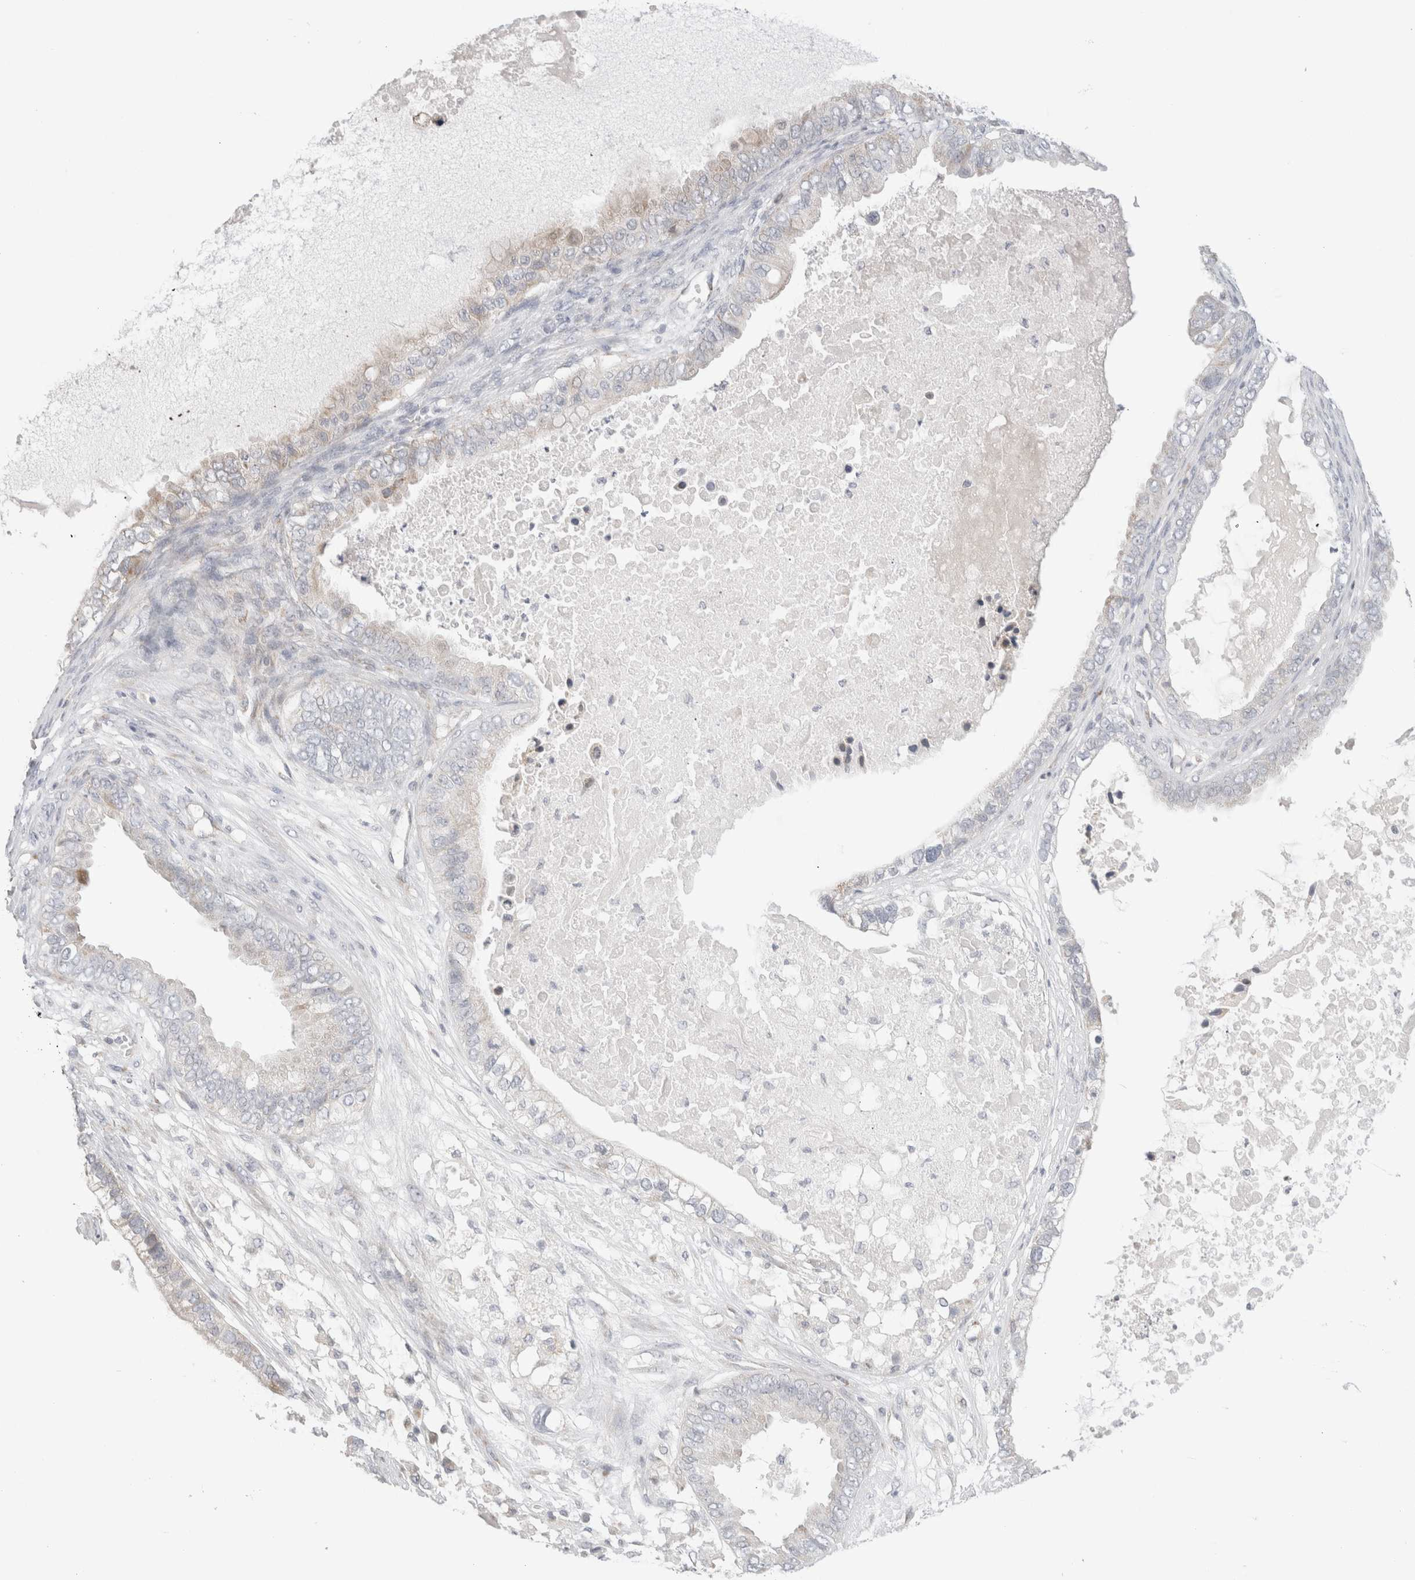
{"staining": {"intensity": "moderate", "quantity": "25%-75%", "location": "cytoplasmic/membranous"}, "tissue": "ovarian cancer", "cell_type": "Tumor cells", "image_type": "cancer", "snomed": [{"axis": "morphology", "description": "Cystadenocarcinoma, mucinous, NOS"}, {"axis": "topography", "description": "Ovary"}], "caption": "Protein staining of ovarian mucinous cystadenocarcinoma tissue exhibits moderate cytoplasmic/membranous expression in about 25%-75% of tumor cells.", "gene": "FAHD1", "patient": {"sex": "female", "age": 80}}